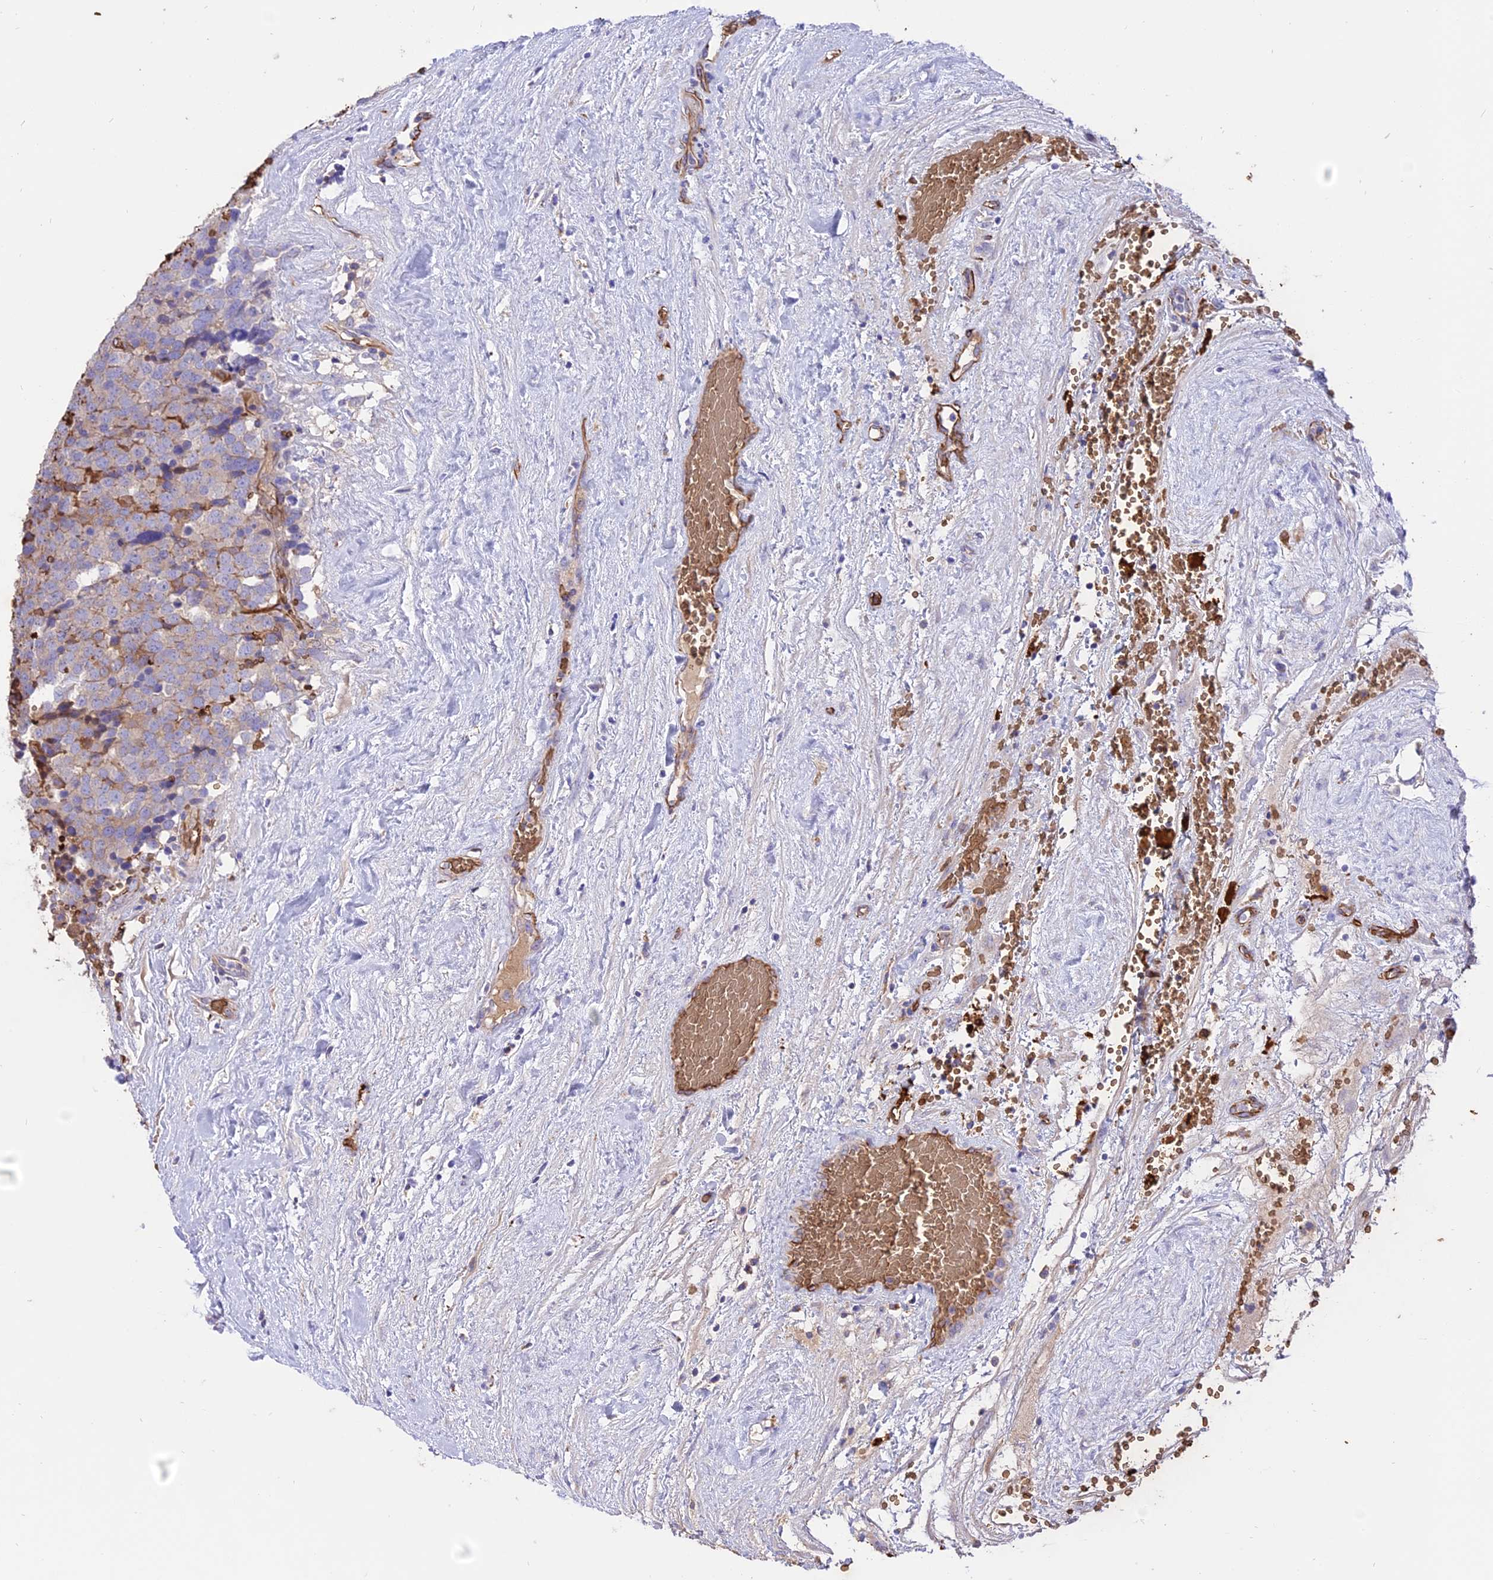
{"staining": {"intensity": "moderate", "quantity": "<25%", "location": "cytoplasmic/membranous"}, "tissue": "testis cancer", "cell_type": "Tumor cells", "image_type": "cancer", "snomed": [{"axis": "morphology", "description": "Seminoma, NOS"}, {"axis": "topography", "description": "Testis"}], "caption": "The immunohistochemical stain highlights moderate cytoplasmic/membranous expression in tumor cells of testis seminoma tissue.", "gene": "TTC4", "patient": {"sex": "male", "age": 71}}